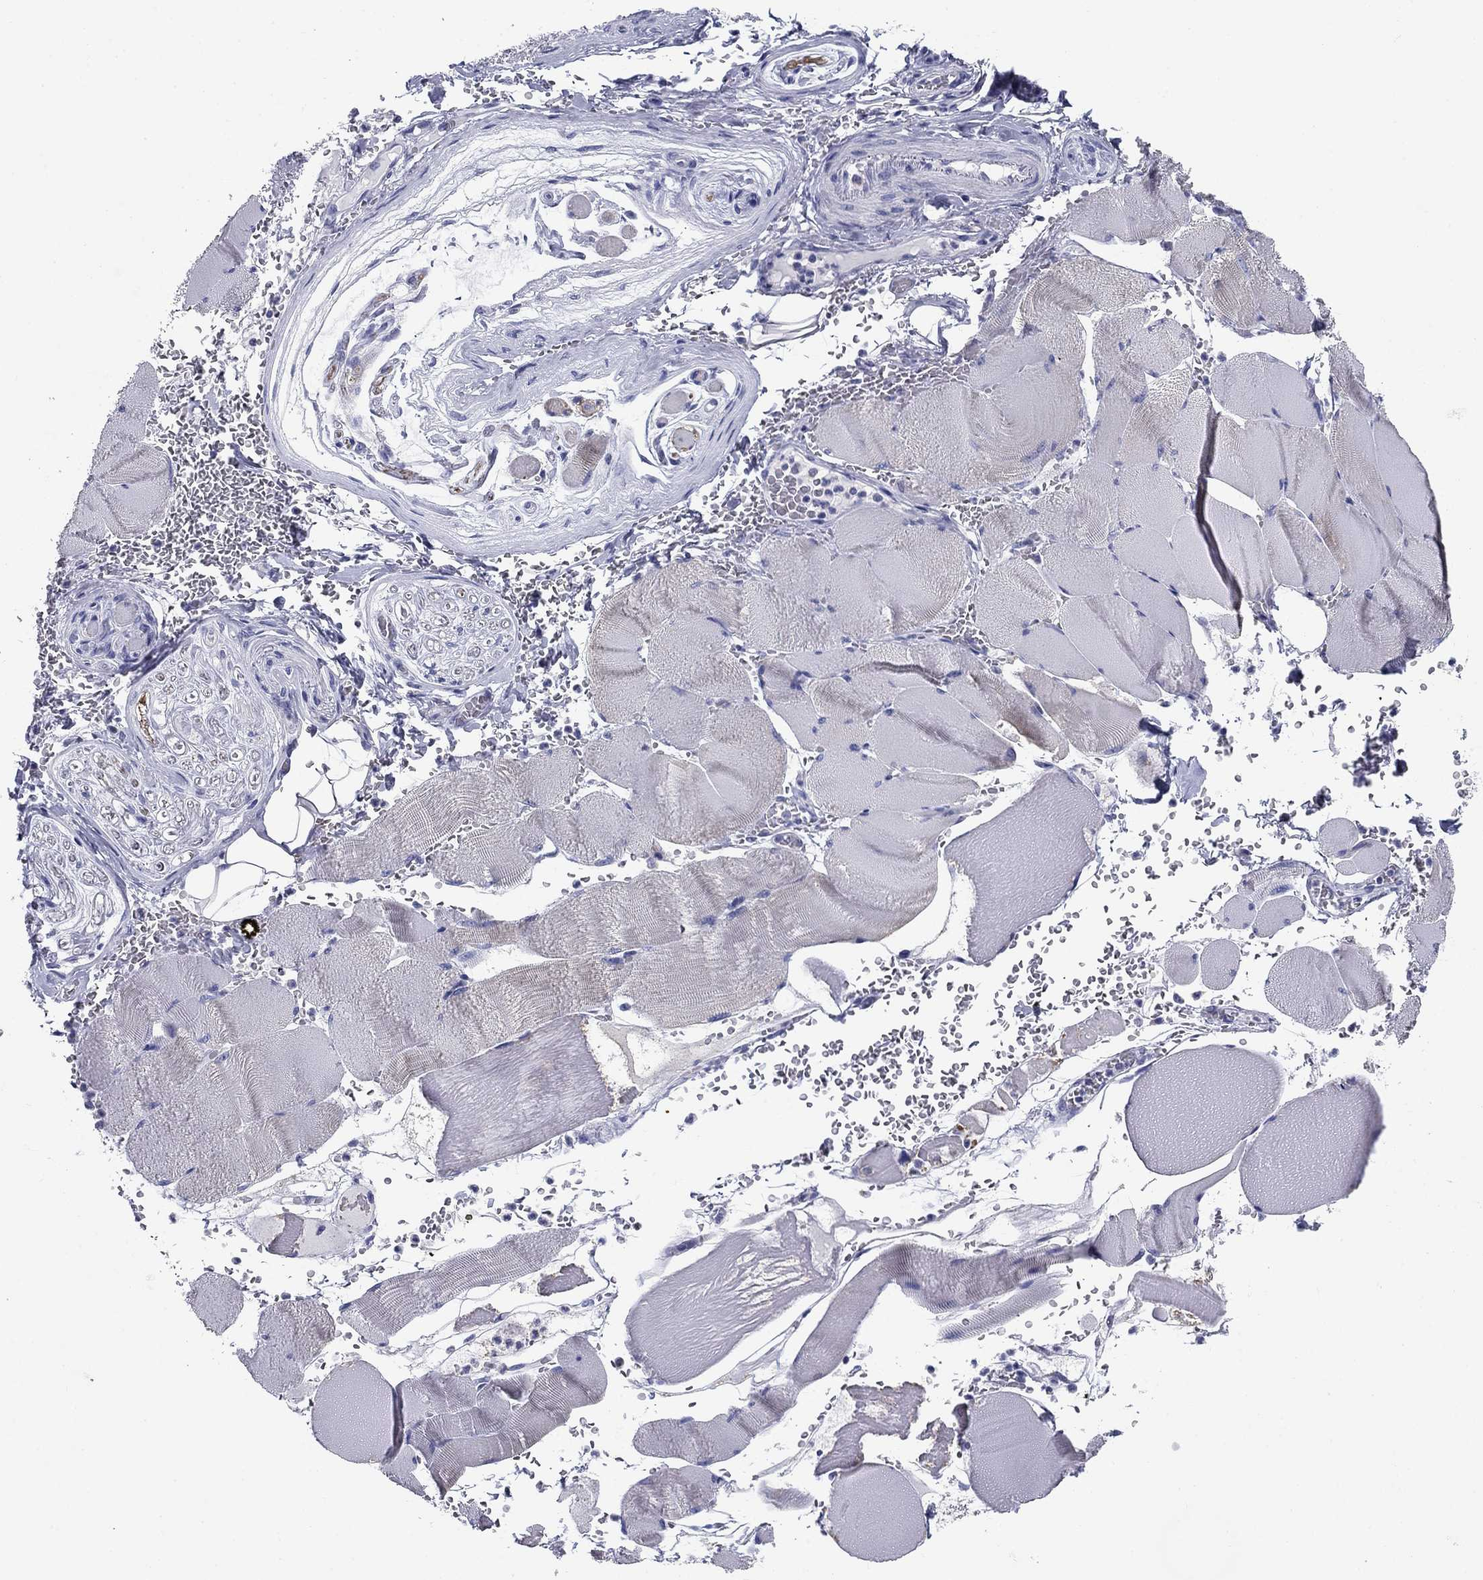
{"staining": {"intensity": "negative", "quantity": "none", "location": "none"}, "tissue": "skeletal muscle", "cell_type": "Myocytes", "image_type": "normal", "snomed": [{"axis": "morphology", "description": "Normal tissue, NOS"}, {"axis": "topography", "description": "Skeletal muscle"}], "caption": "High power microscopy image of an IHC photomicrograph of normal skeletal muscle, revealing no significant expression in myocytes. Brightfield microscopy of IHC stained with DAB (brown) and hematoxylin (blue), captured at high magnification.", "gene": "UPB1", "patient": {"sex": "male", "age": 56}}